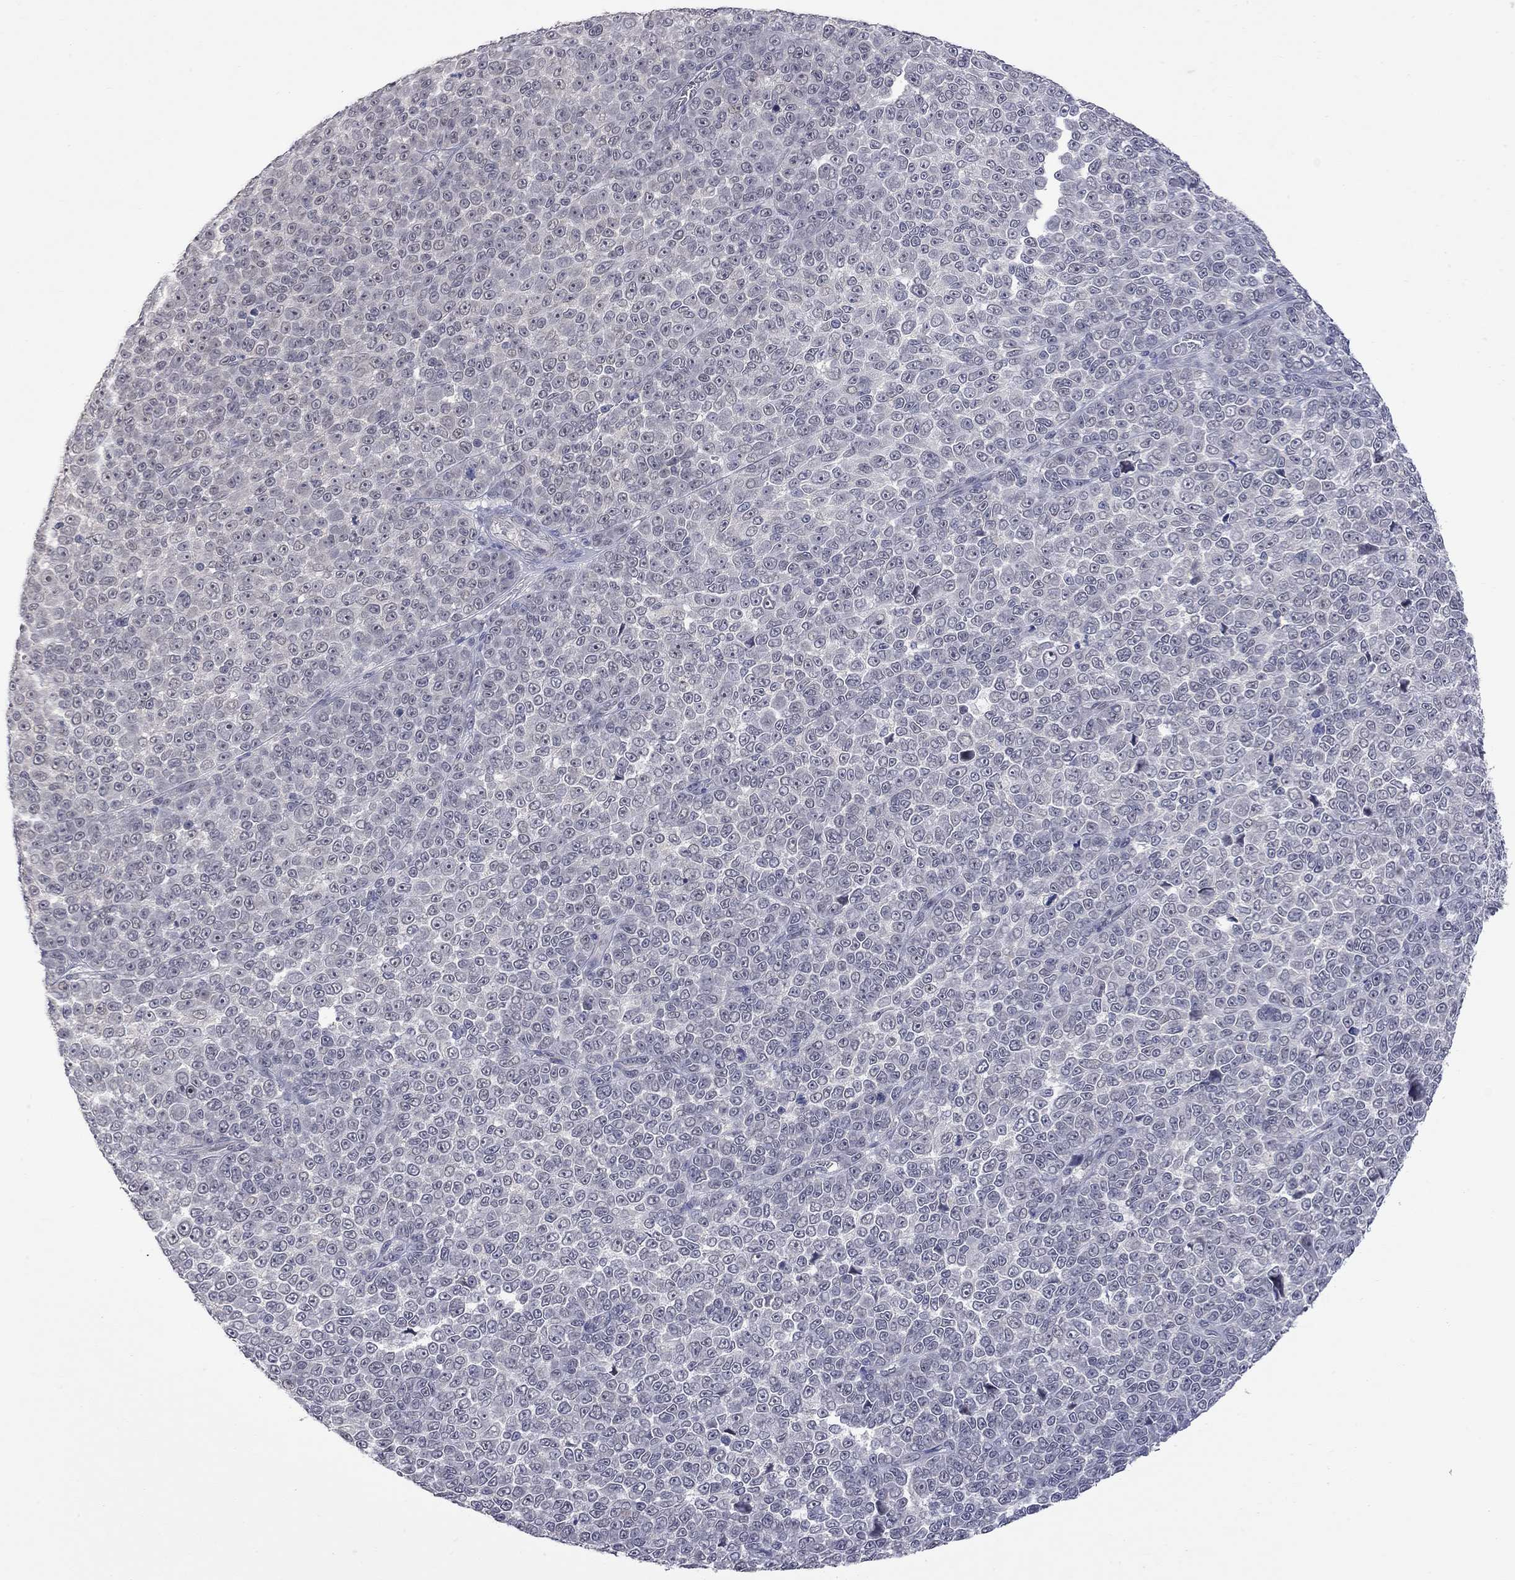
{"staining": {"intensity": "negative", "quantity": "none", "location": "none"}, "tissue": "melanoma", "cell_type": "Tumor cells", "image_type": "cancer", "snomed": [{"axis": "morphology", "description": "Malignant melanoma, NOS"}, {"axis": "topography", "description": "Skin"}], "caption": "The IHC image has no significant expression in tumor cells of melanoma tissue.", "gene": "FABP12", "patient": {"sex": "female", "age": 95}}